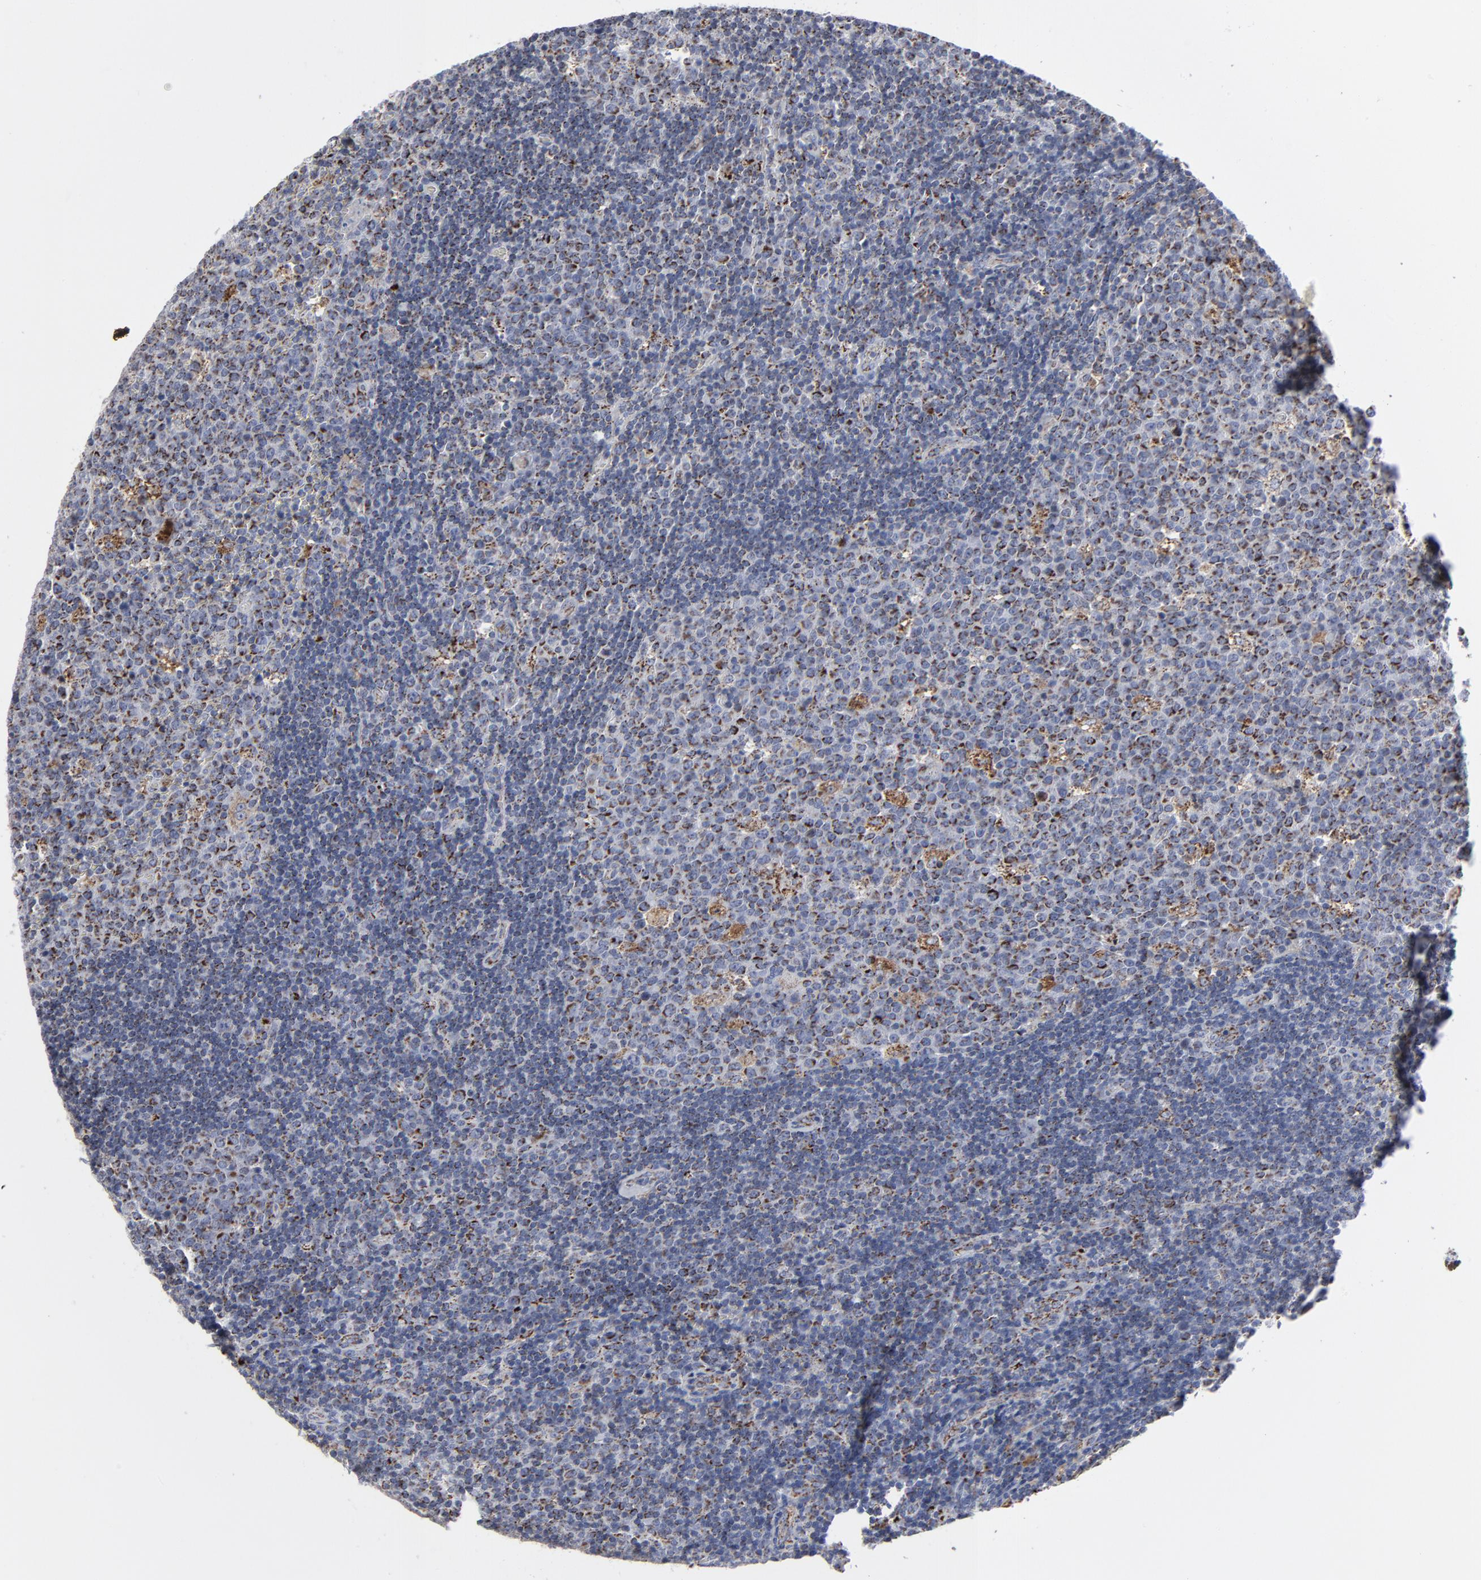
{"staining": {"intensity": "moderate", "quantity": "25%-75%", "location": "cytoplasmic/membranous"}, "tissue": "lymph node", "cell_type": "Germinal center cells", "image_type": "normal", "snomed": [{"axis": "morphology", "description": "Normal tissue, NOS"}, {"axis": "topography", "description": "Lymph node"}, {"axis": "topography", "description": "Salivary gland"}], "caption": "Protein staining by immunohistochemistry demonstrates moderate cytoplasmic/membranous expression in about 25%-75% of germinal center cells in normal lymph node.", "gene": "TXNRD2", "patient": {"sex": "male", "age": 8}}